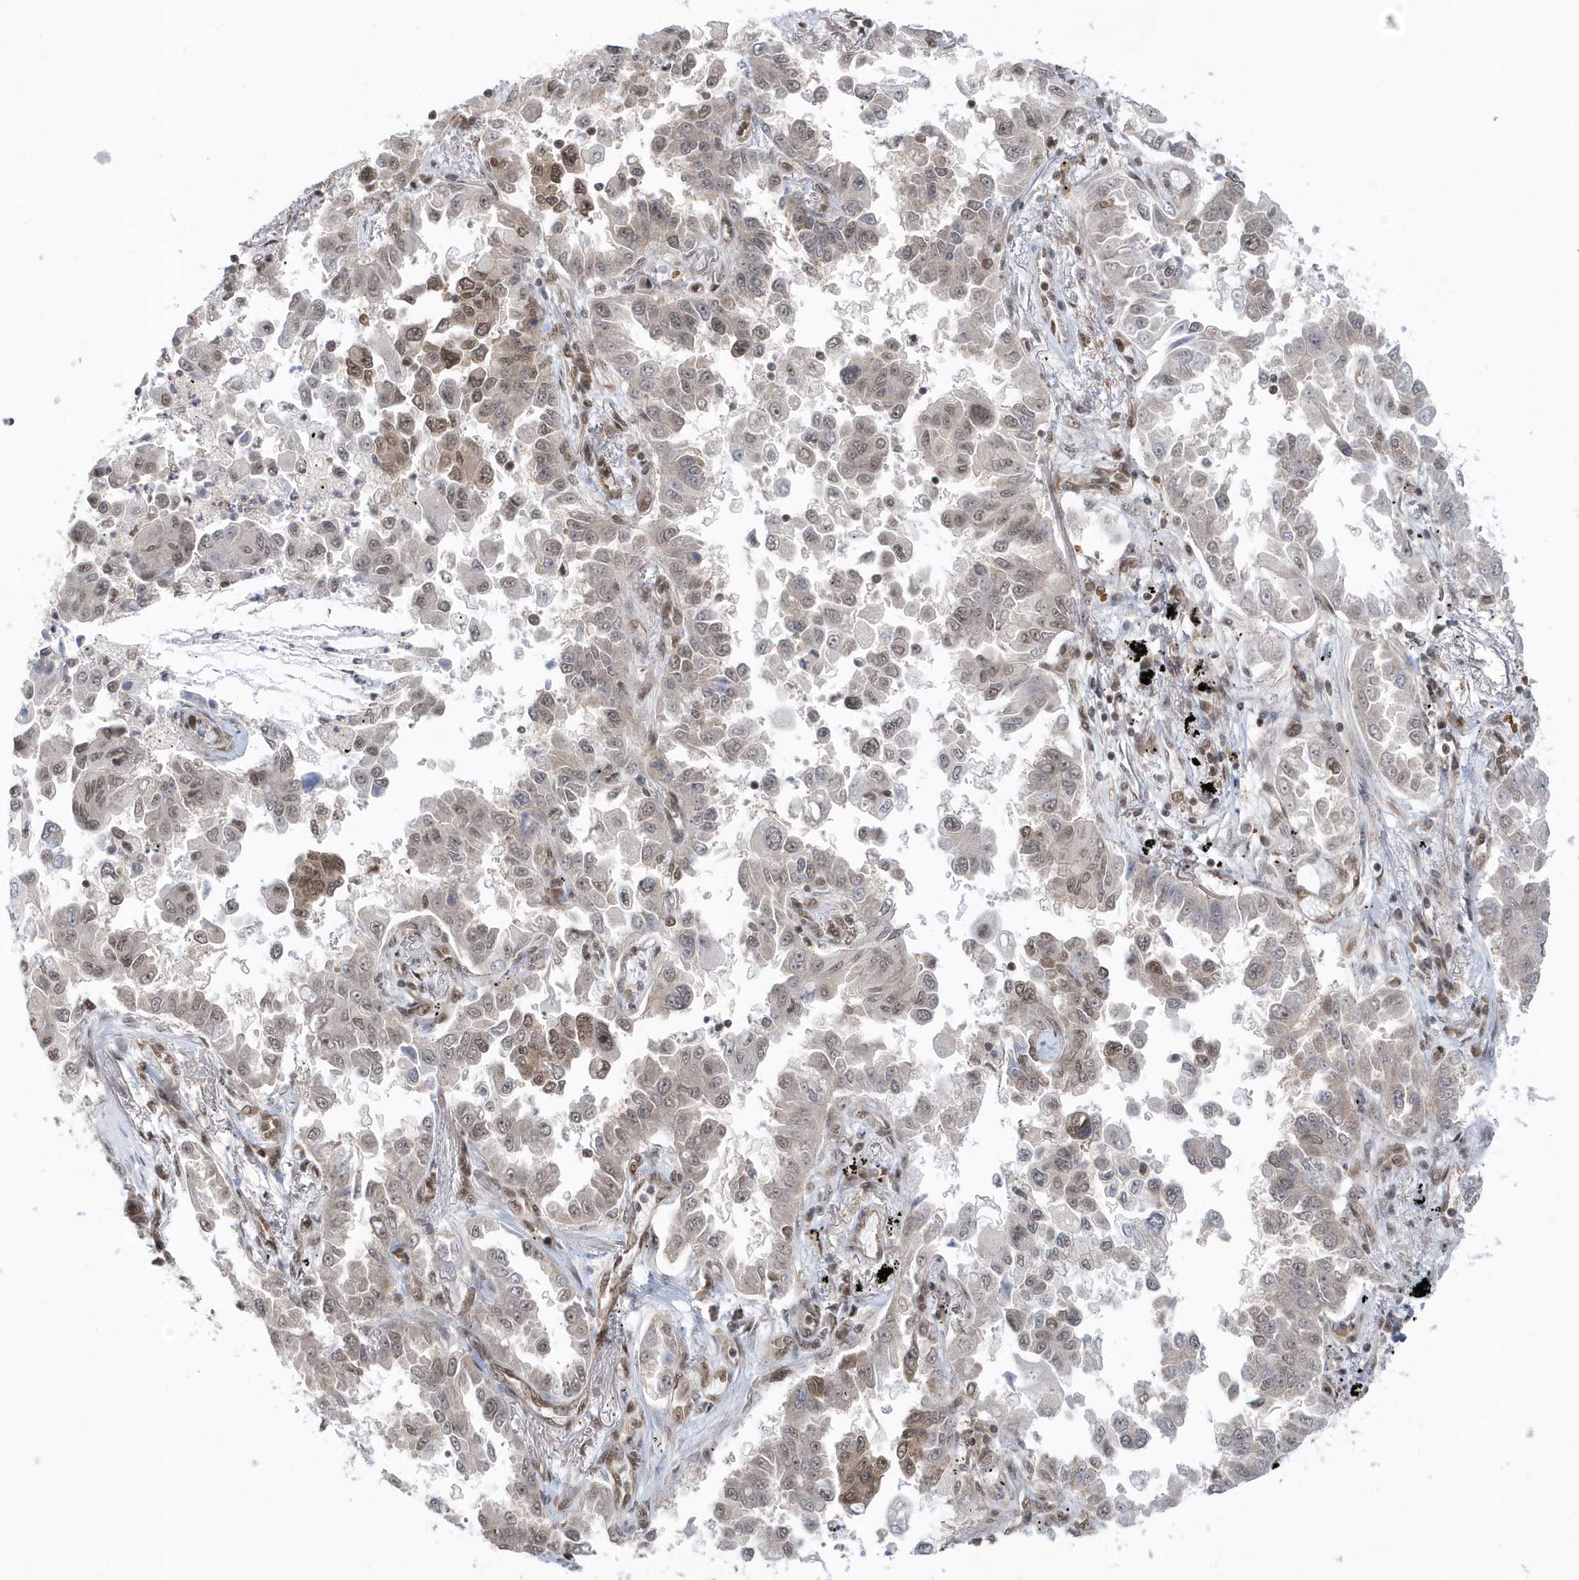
{"staining": {"intensity": "strong", "quantity": "25%-75%", "location": "nuclear"}, "tissue": "lung cancer", "cell_type": "Tumor cells", "image_type": "cancer", "snomed": [{"axis": "morphology", "description": "Adenocarcinoma, NOS"}, {"axis": "topography", "description": "Lung"}], "caption": "Tumor cells display strong nuclear positivity in approximately 25%-75% of cells in lung cancer.", "gene": "SEPHS1", "patient": {"sex": "female", "age": 67}}